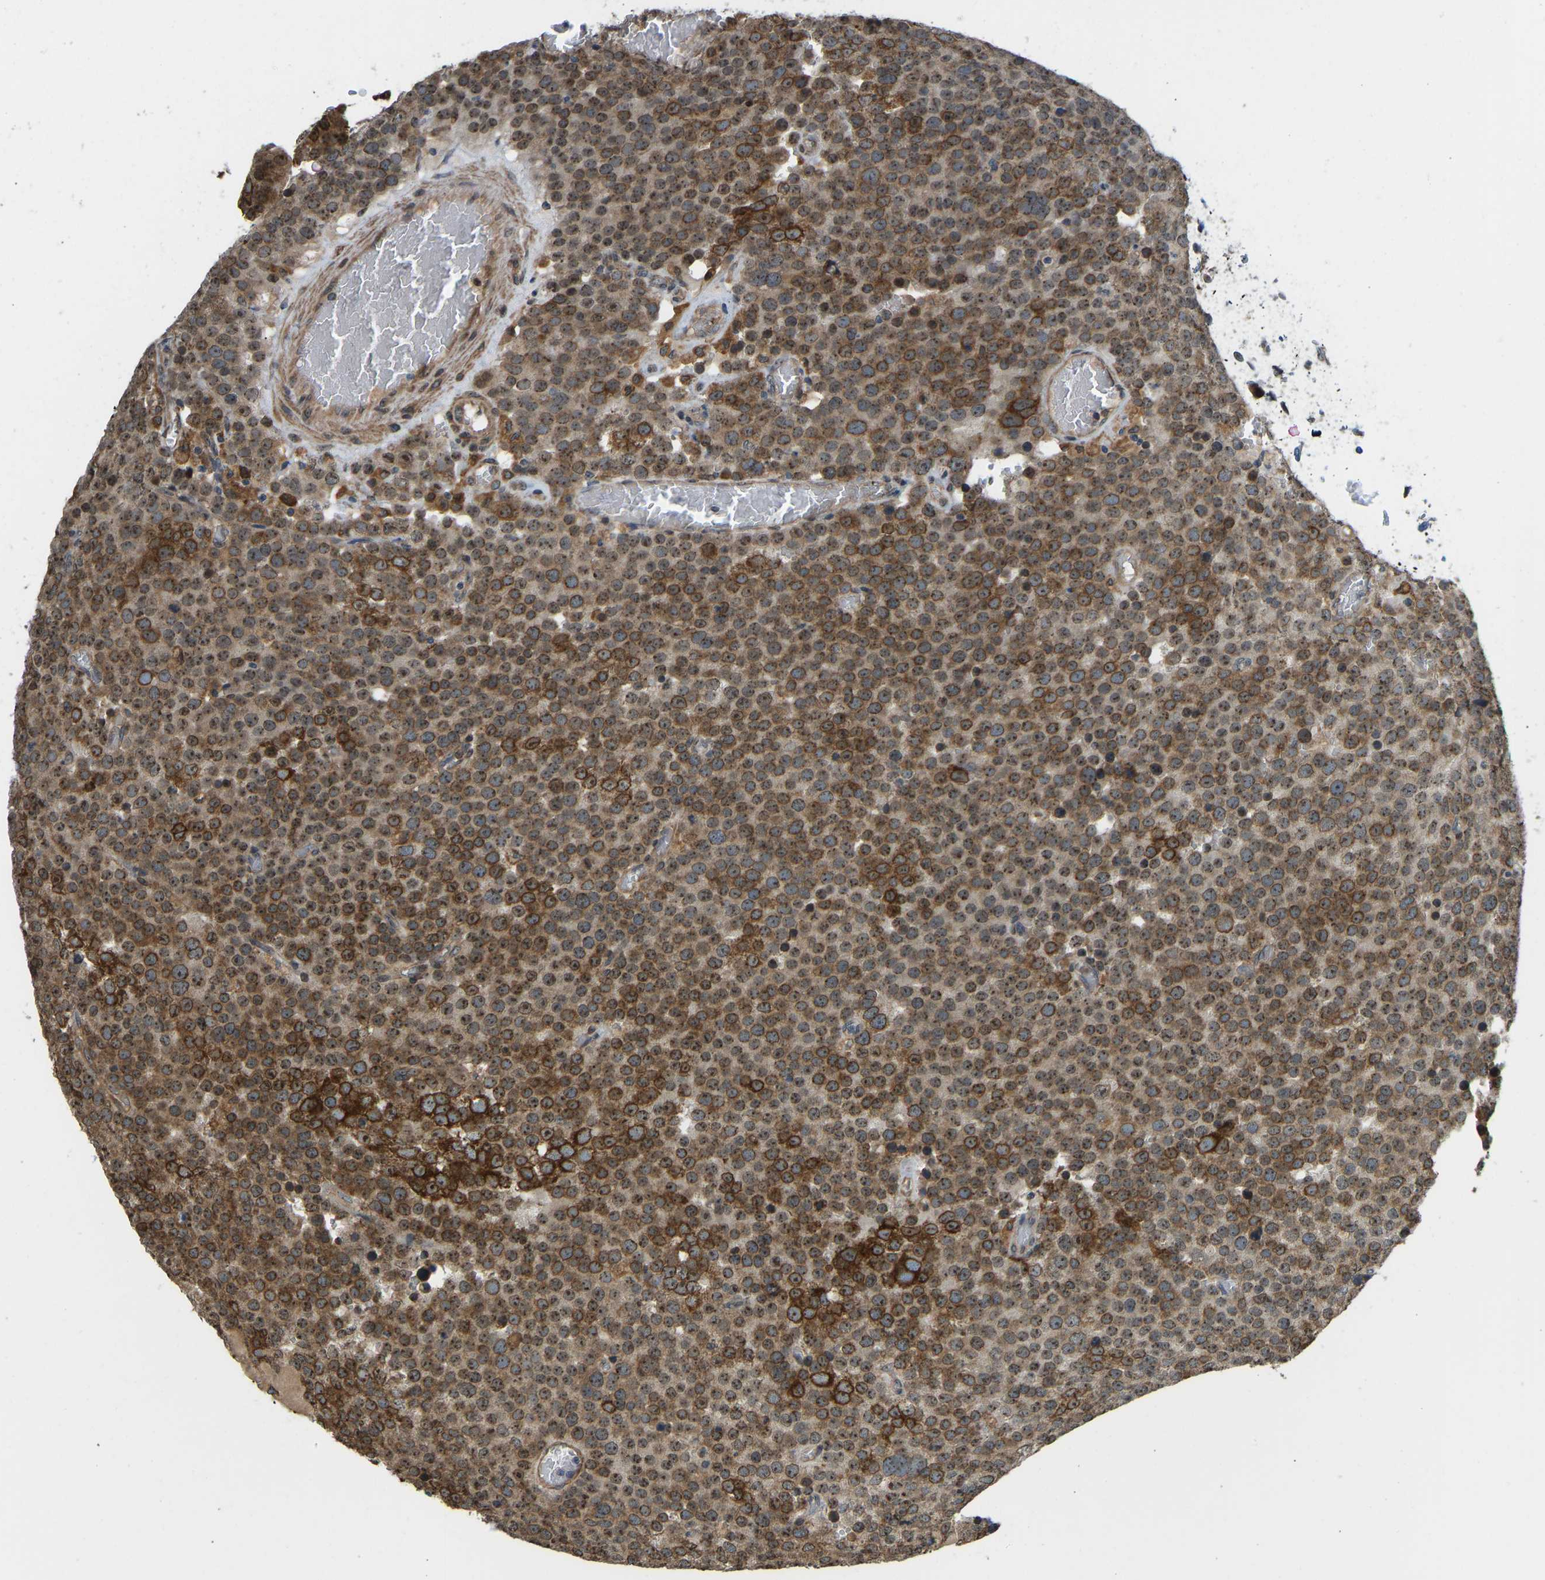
{"staining": {"intensity": "strong", "quantity": ">75%", "location": "cytoplasmic/membranous,nuclear"}, "tissue": "testis cancer", "cell_type": "Tumor cells", "image_type": "cancer", "snomed": [{"axis": "morphology", "description": "Normal tissue, NOS"}, {"axis": "morphology", "description": "Seminoma, NOS"}, {"axis": "topography", "description": "Testis"}], "caption": "Immunohistochemistry (IHC) of testis cancer (seminoma) exhibits high levels of strong cytoplasmic/membranous and nuclear expression in approximately >75% of tumor cells. The staining is performed using DAB brown chromogen to label protein expression. The nuclei are counter-stained blue using hematoxylin.", "gene": "OS9", "patient": {"sex": "male", "age": 71}}